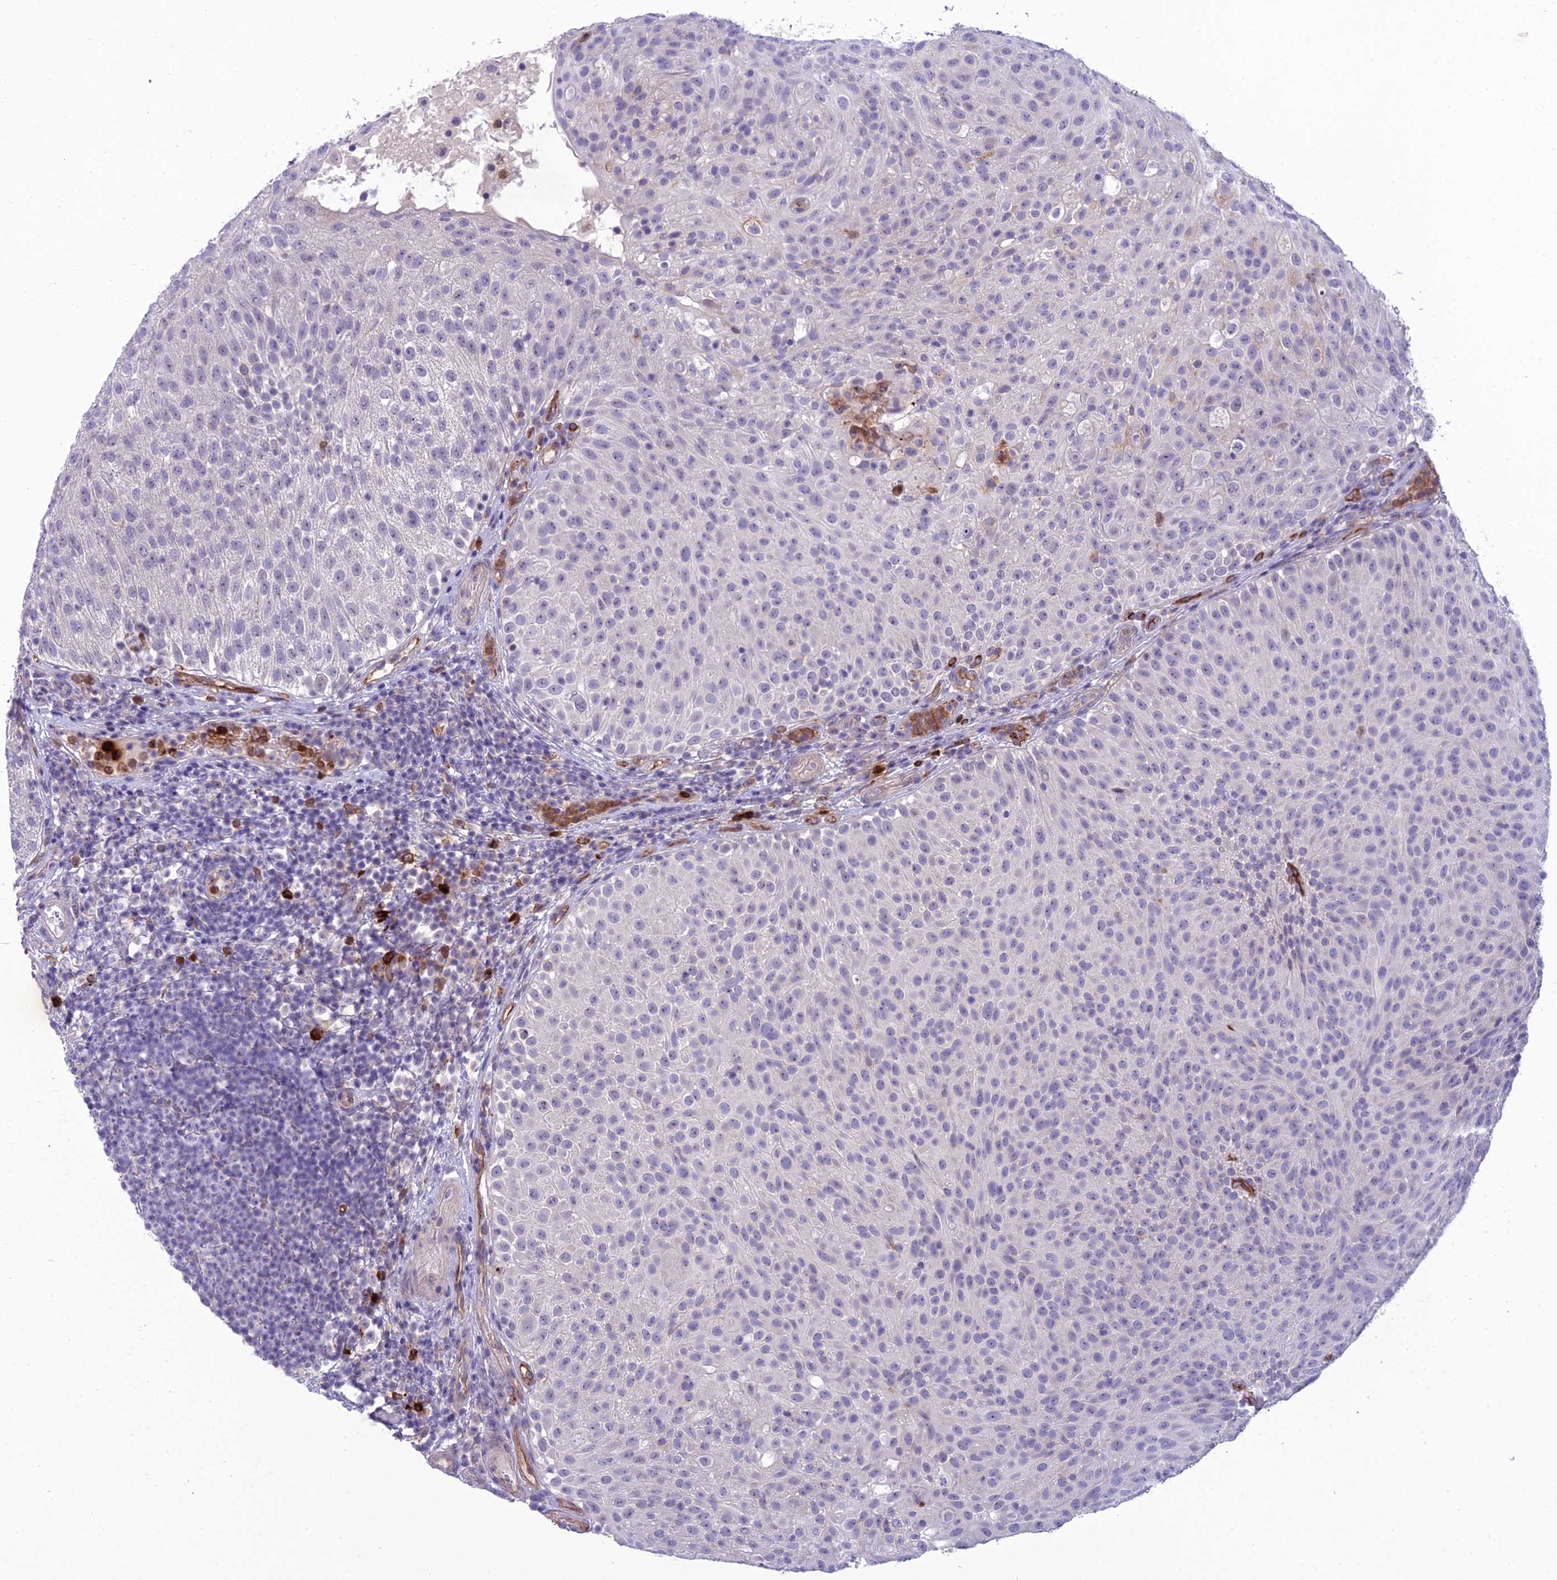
{"staining": {"intensity": "negative", "quantity": "none", "location": "none"}, "tissue": "urothelial cancer", "cell_type": "Tumor cells", "image_type": "cancer", "snomed": [{"axis": "morphology", "description": "Urothelial carcinoma, Low grade"}, {"axis": "topography", "description": "Urinary bladder"}], "caption": "Immunohistochemical staining of urothelial cancer exhibits no significant expression in tumor cells.", "gene": "BBS7", "patient": {"sex": "male", "age": 78}}